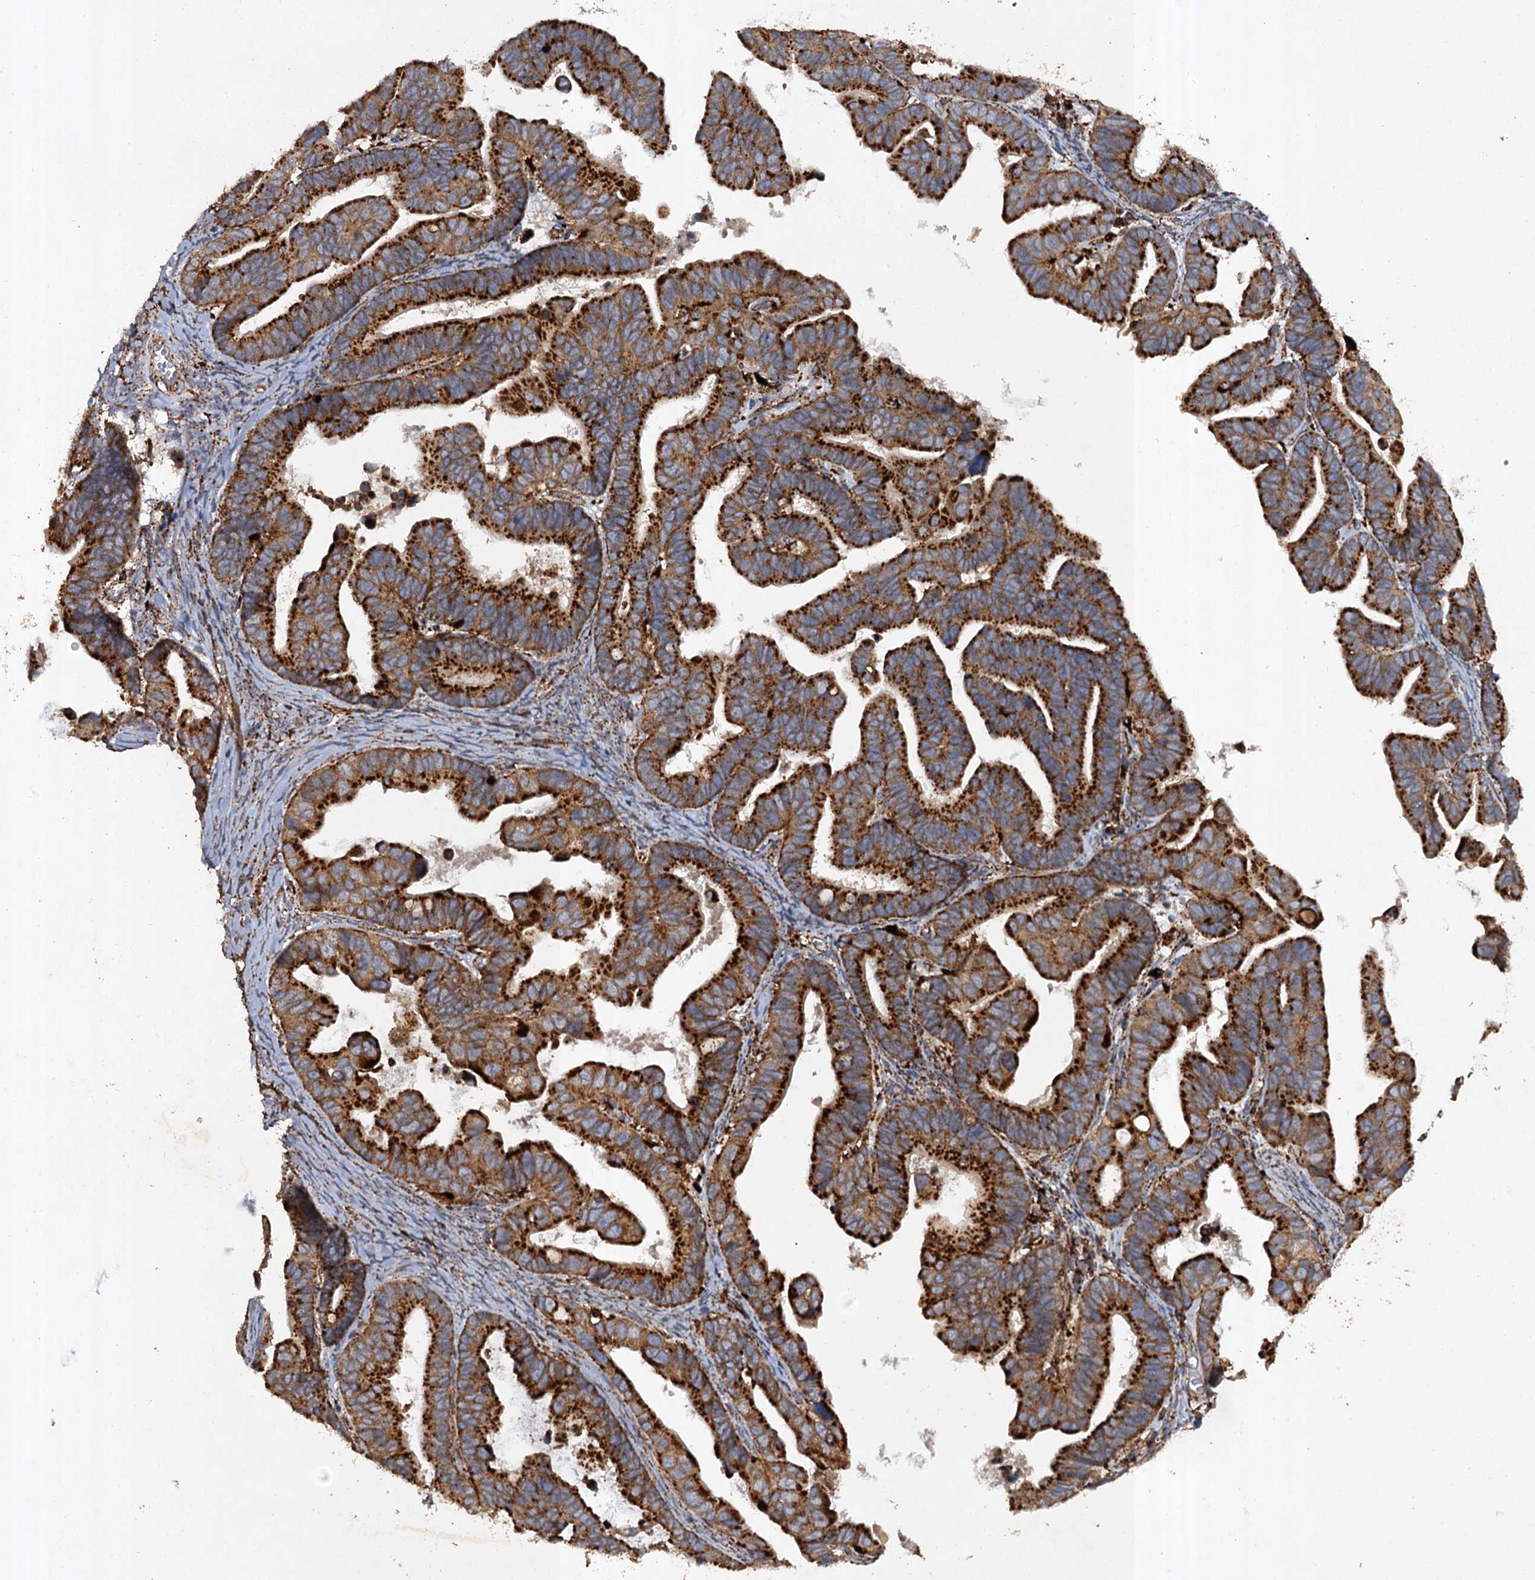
{"staining": {"intensity": "strong", "quantity": ">75%", "location": "cytoplasmic/membranous"}, "tissue": "ovarian cancer", "cell_type": "Tumor cells", "image_type": "cancer", "snomed": [{"axis": "morphology", "description": "Cystadenocarcinoma, serous, NOS"}, {"axis": "topography", "description": "Ovary"}], "caption": "Ovarian serous cystadenocarcinoma stained with DAB IHC demonstrates high levels of strong cytoplasmic/membranous staining in about >75% of tumor cells.", "gene": "GBA1", "patient": {"sex": "female", "age": 56}}